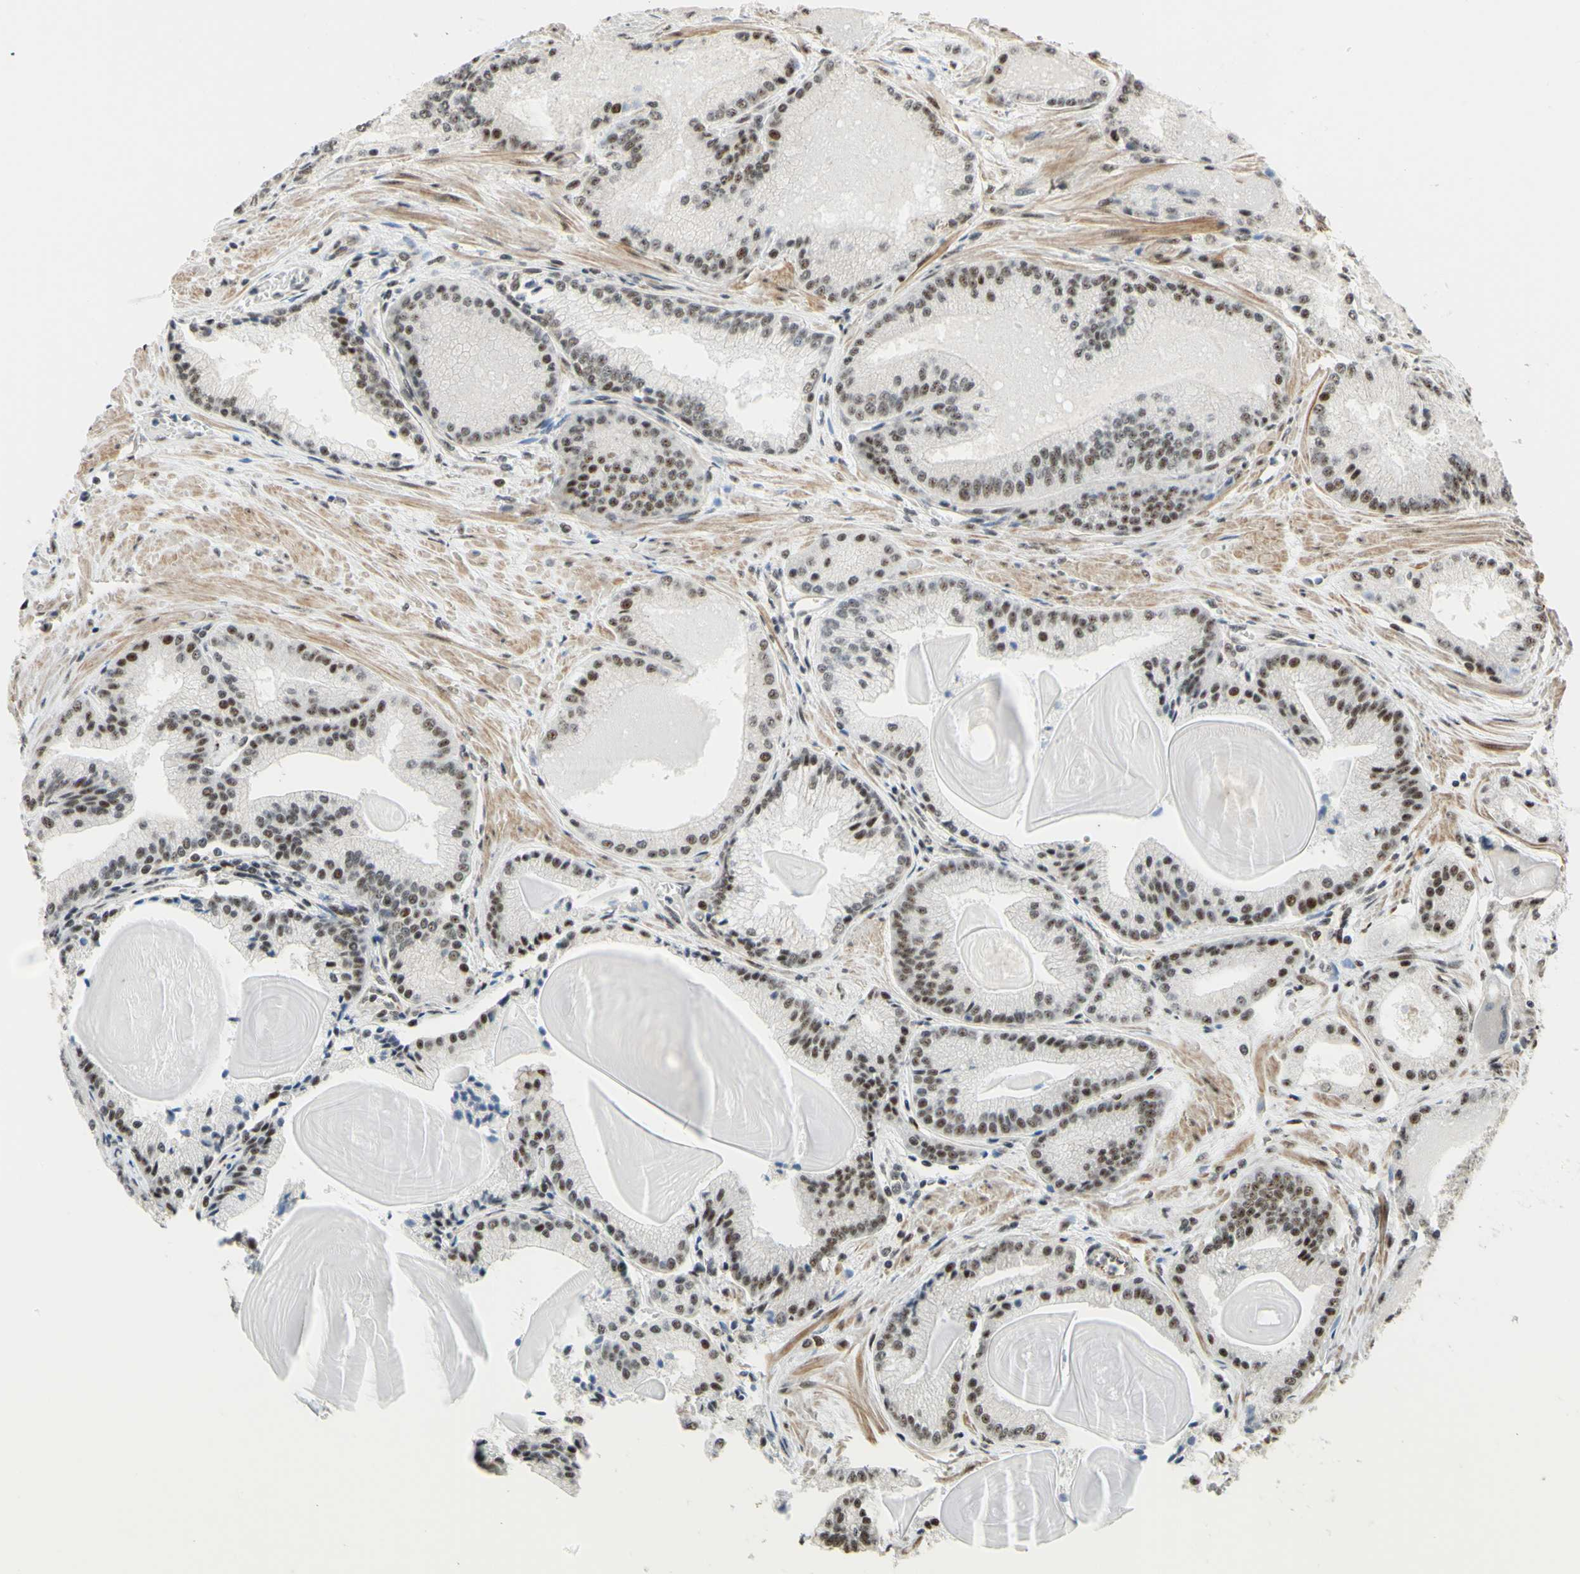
{"staining": {"intensity": "moderate", "quantity": ">75%", "location": "nuclear"}, "tissue": "prostate cancer", "cell_type": "Tumor cells", "image_type": "cancer", "snomed": [{"axis": "morphology", "description": "Adenocarcinoma, Low grade"}, {"axis": "topography", "description": "Prostate"}], "caption": "The histopathology image shows a brown stain indicating the presence of a protein in the nuclear of tumor cells in prostate cancer (low-grade adenocarcinoma).", "gene": "SAP18", "patient": {"sex": "male", "age": 59}}